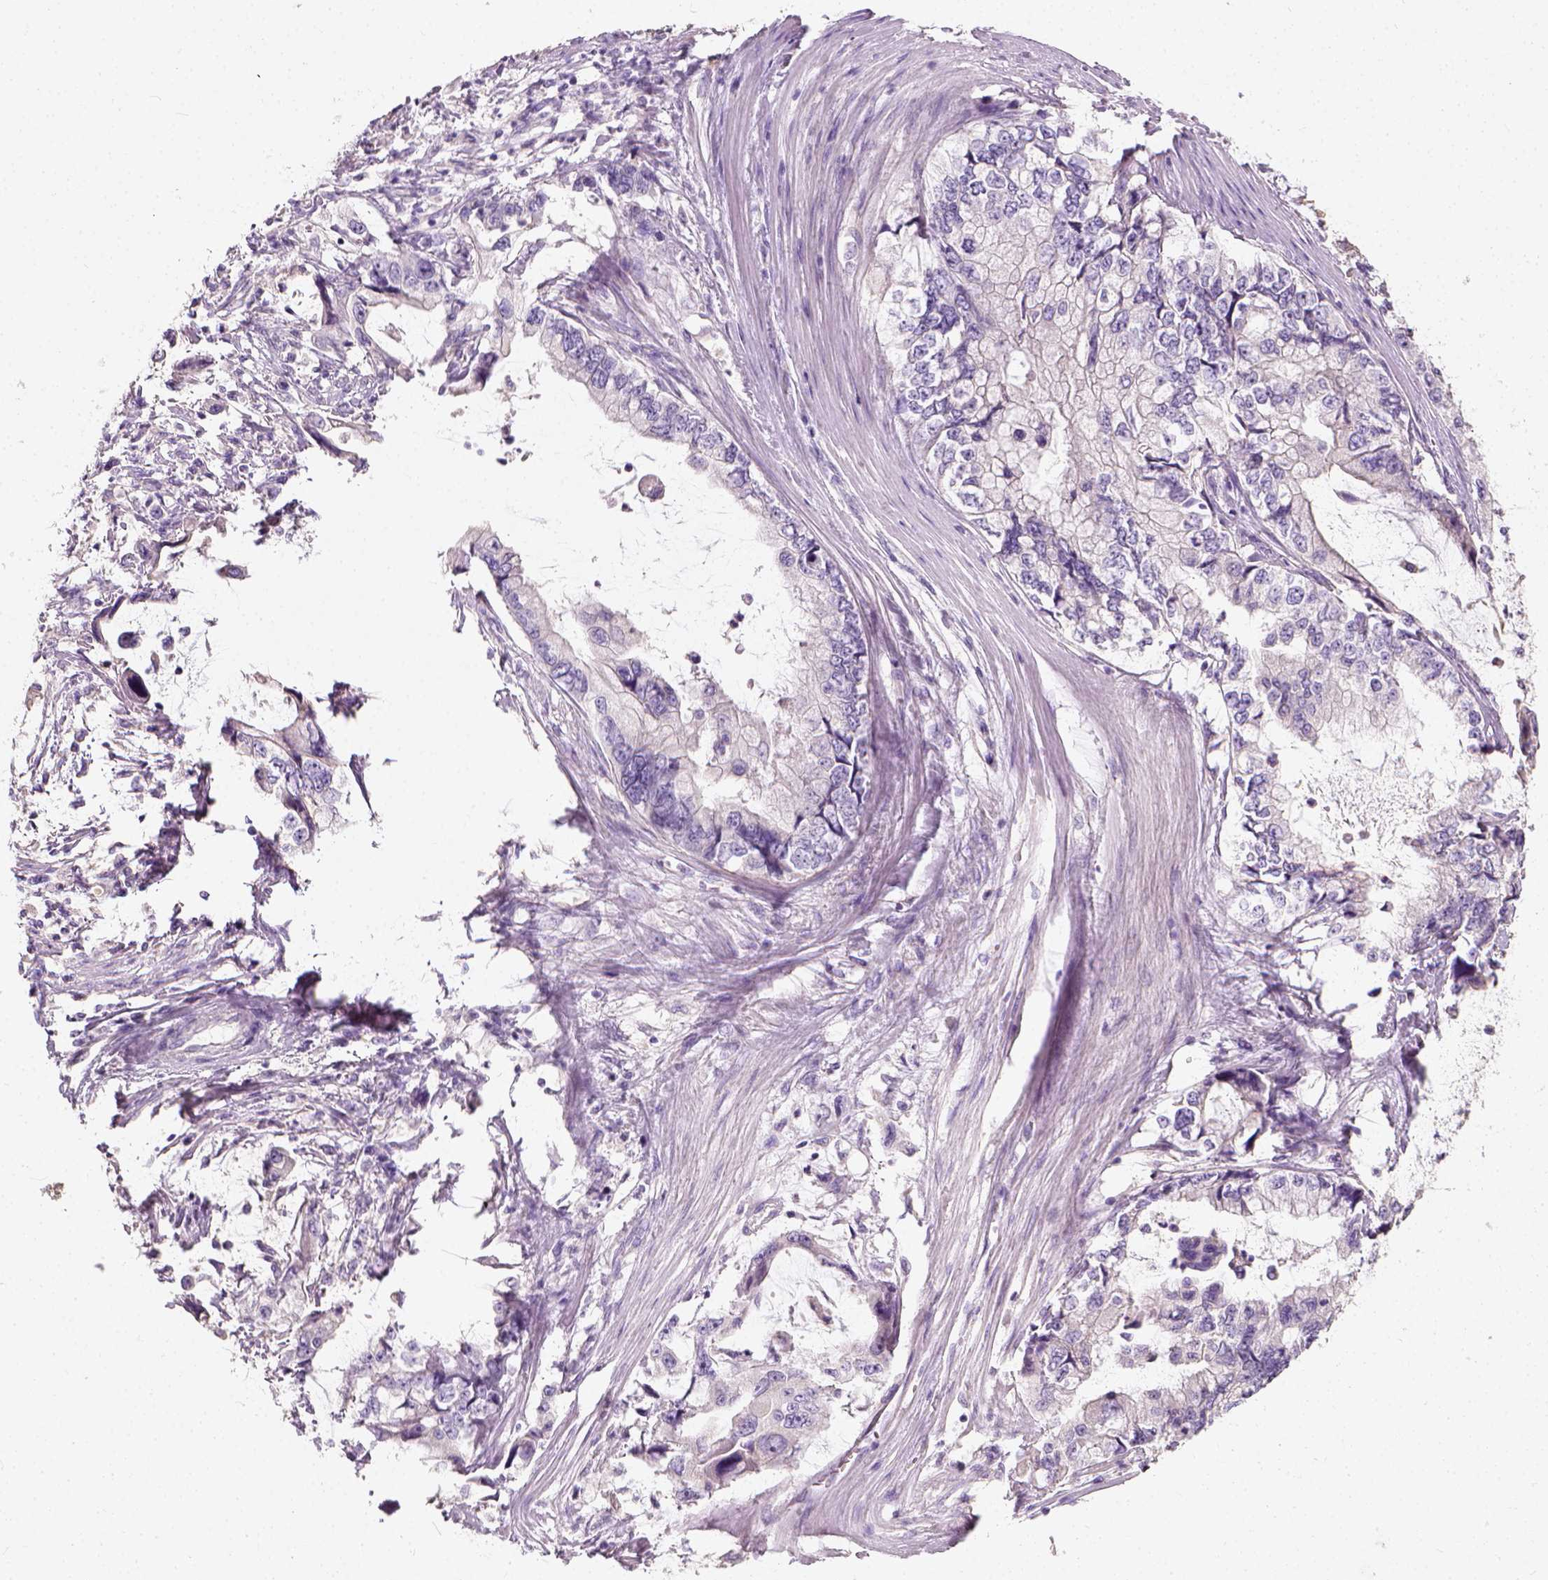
{"staining": {"intensity": "negative", "quantity": "none", "location": "none"}, "tissue": "stomach cancer", "cell_type": "Tumor cells", "image_type": "cancer", "snomed": [{"axis": "morphology", "description": "Adenocarcinoma, NOS"}, {"axis": "topography", "description": "Pancreas"}, {"axis": "topography", "description": "Stomach, upper"}, {"axis": "topography", "description": "Stomach"}], "caption": "IHC of human stomach adenocarcinoma exhibits no expression in tumor cells.", "gene": "DHCR24", "patient": {"sex": "male", "age": 77}}